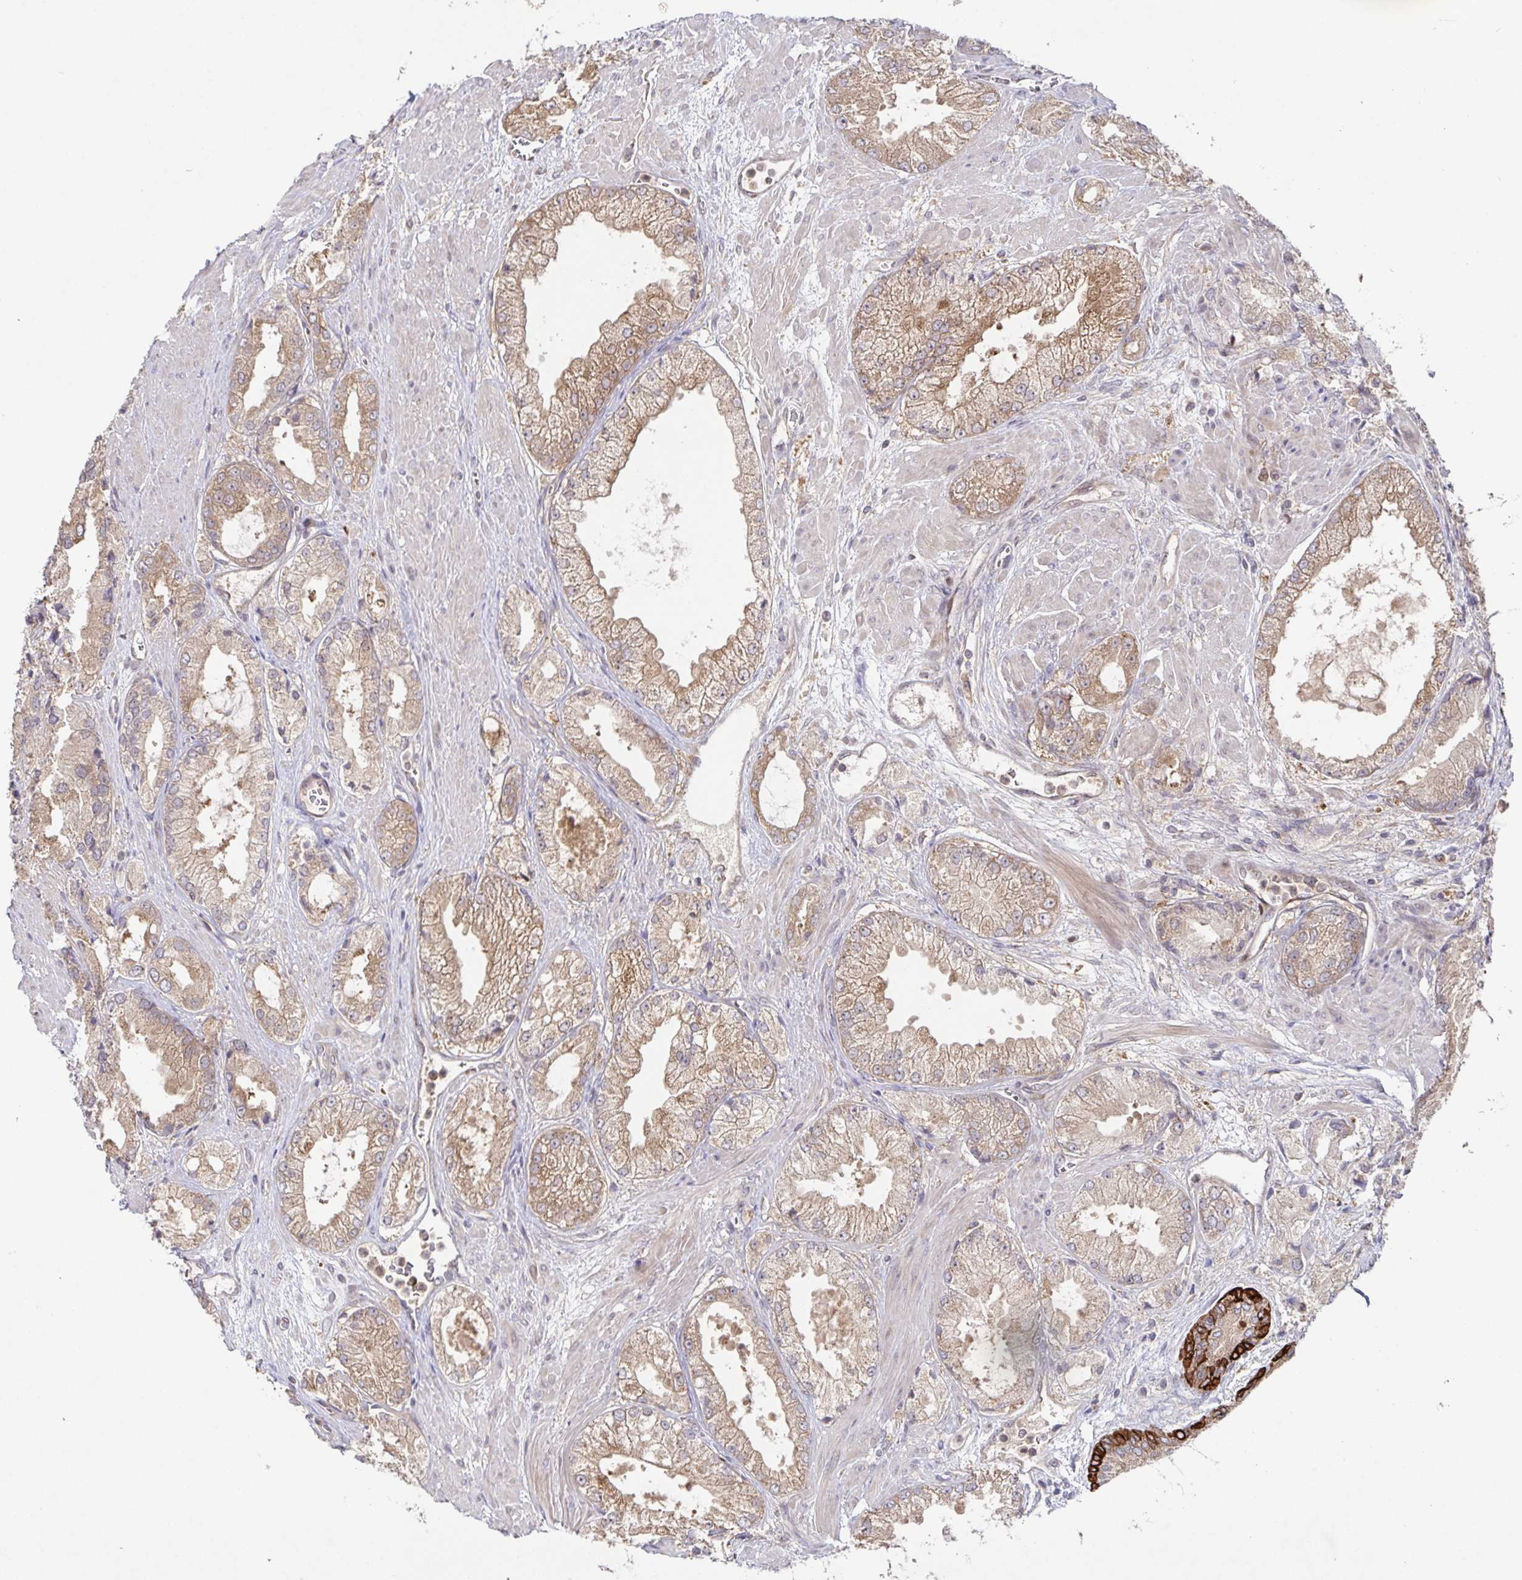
{"staining": {"intensity": "moderate", "quantity": ">75%", "location": "cytoplasmic/membranous"}, "tissue": "prostate cancer", "cell_type": "Tumor cells", "image_type": "cancer", "snomed": [{"axis": "morphology", "description": "Adenocarcinoma, High grade"}, {"axis": "topography", "description": "Prostate"}], "caption": "Moderate cytoplasmic/membranous protein staining is identified in approximately >75% of tumor cells in prostate high-grade adenocarcinoma. (DAB (3,3'-diaminobenzidine) = brown stain, brightfield microscopy at high magnification).", "gene": "AACS", "patient": {"sex": "male", "age": 68}}